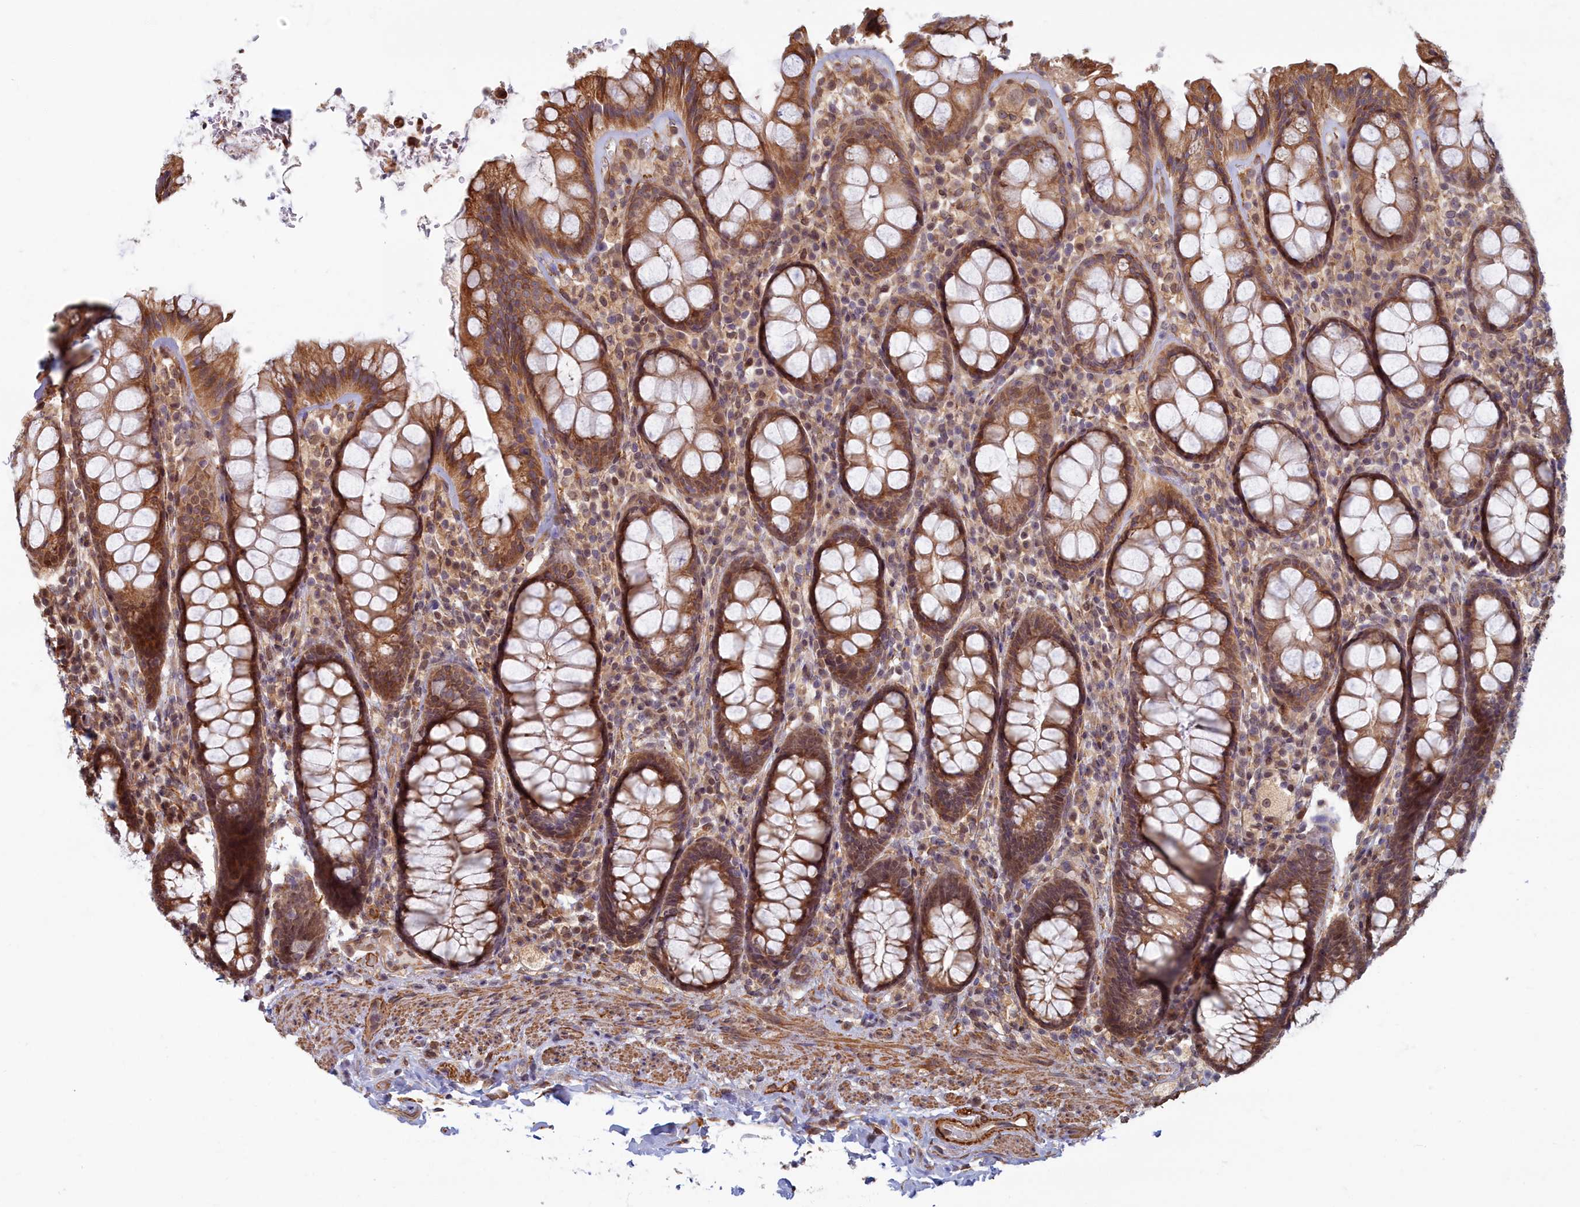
{"staining": {"intensity": "moderate", "quantity": ">75%", "location": "cytoplasmic/membranous,nuclear"}, "tissue": "rectum", "cell_type": "Glandular cells", "image_type": "normal", "snomed": [{"axis": "morphology", "description": "Normal tissue, NOS"}, {"axis": "topography", "description": "Rectum"}], "caption": "This histopathology image demonstrates normal rectum stained with IHC to label a protein in brown. The cytoplasmic/membranous,nuclear of glandular cells show moderate positivity for the protein. Nuclei are counter-stained blue.", "gene": "MAK16", "patient": {"sex": "male", "age": 83}}